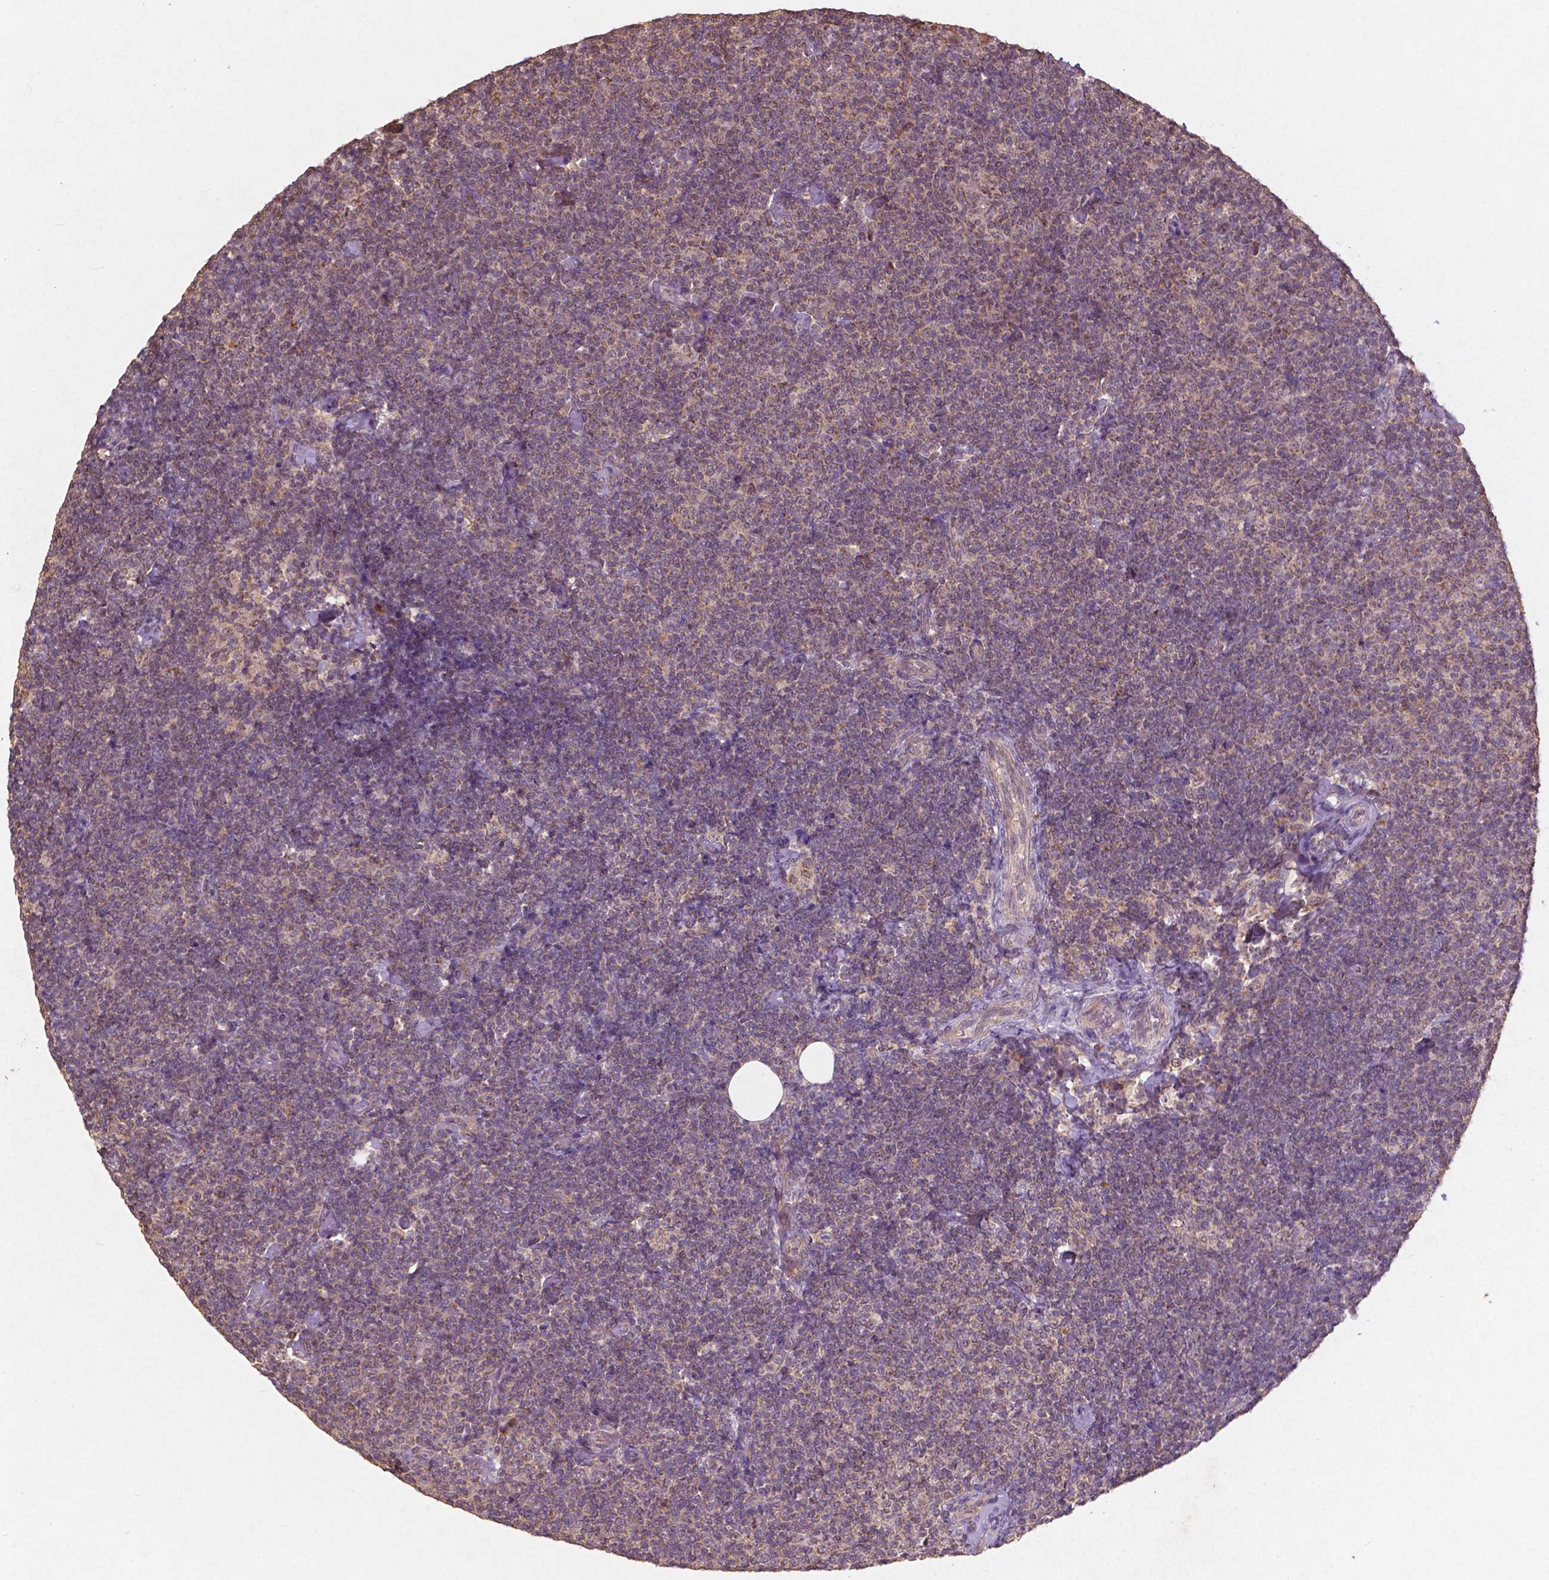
{"staining": {"intensity": "weak", "quantity": ">75%", "location": "cytoplasmic/membranous"}, "tissue": "lymphoma", "cell_type": "Tumor cells", "image_type": "cancer", "snomed": [{"axis": "morphology", "description": "Malignant lymphoma, non-Hodgkin's type, Low grade"}, {"axis": "topography", "description": "Lymph node"}], "caption": "A micrograph showing weak cytoplasmic/membranous expression in about >75% of tumor cells in malignant lymphoma, non-Hodgkin's type (low-grade), as visualized by brown immunohistochemical staining.", "gene": "ST6GALNAC5", "patient": {"sex": "male", "age": 81}}